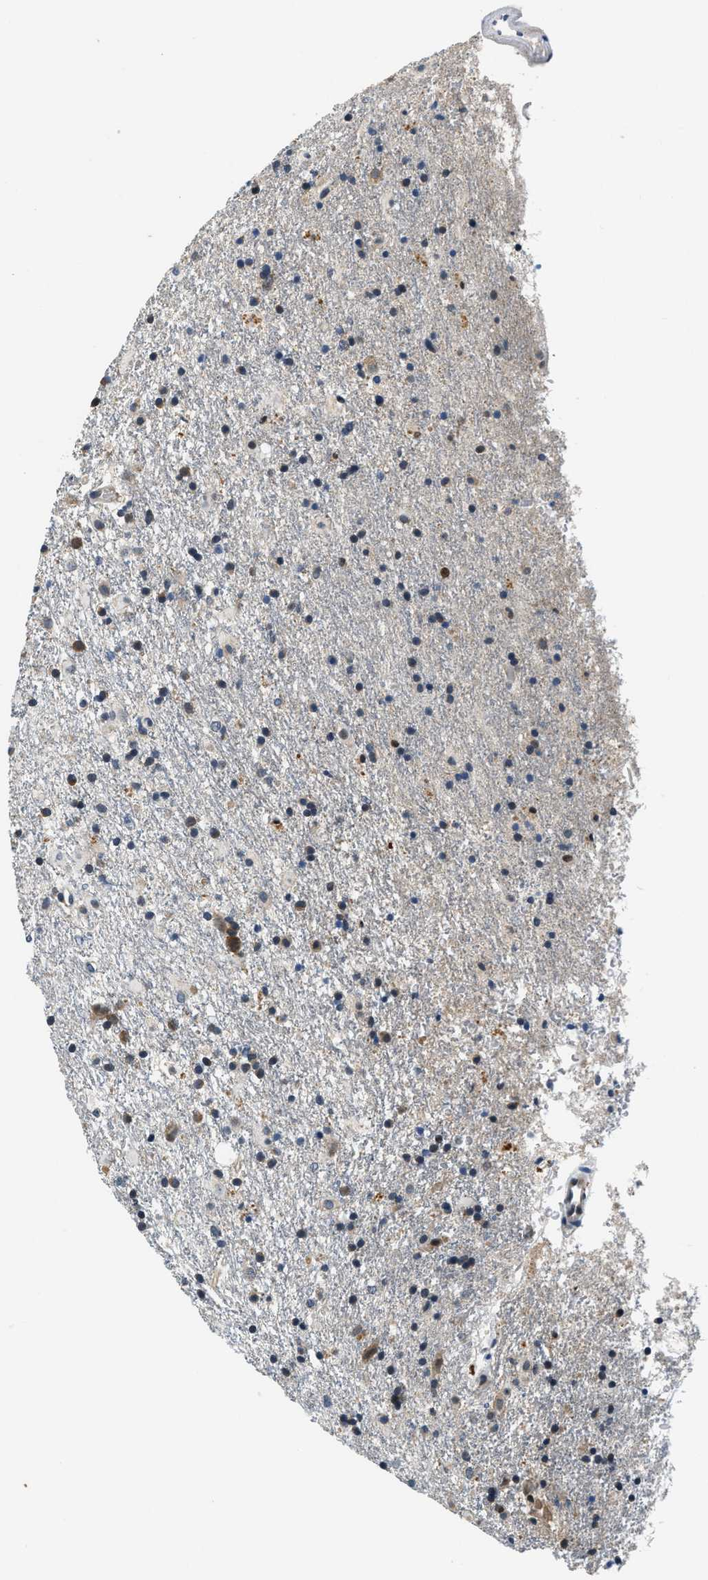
{"staining": {"intensity": "negative", "quantity": "none", "location": "none"}, "tissue": "glioma", "cell_type": "Tumor cells", "image_type": "cancer", "snomed": [{"axis": "morphology", "description": "Glioma, malignant, Low grade"}, {"axis": "topography", "description": "Brain"}], "caption": "The IHC image has no significant staining in tumor cells of malignant low-grade glioma tissue.", "gene": "YAE1", "patient": {"sex": "male", "age": 65}}